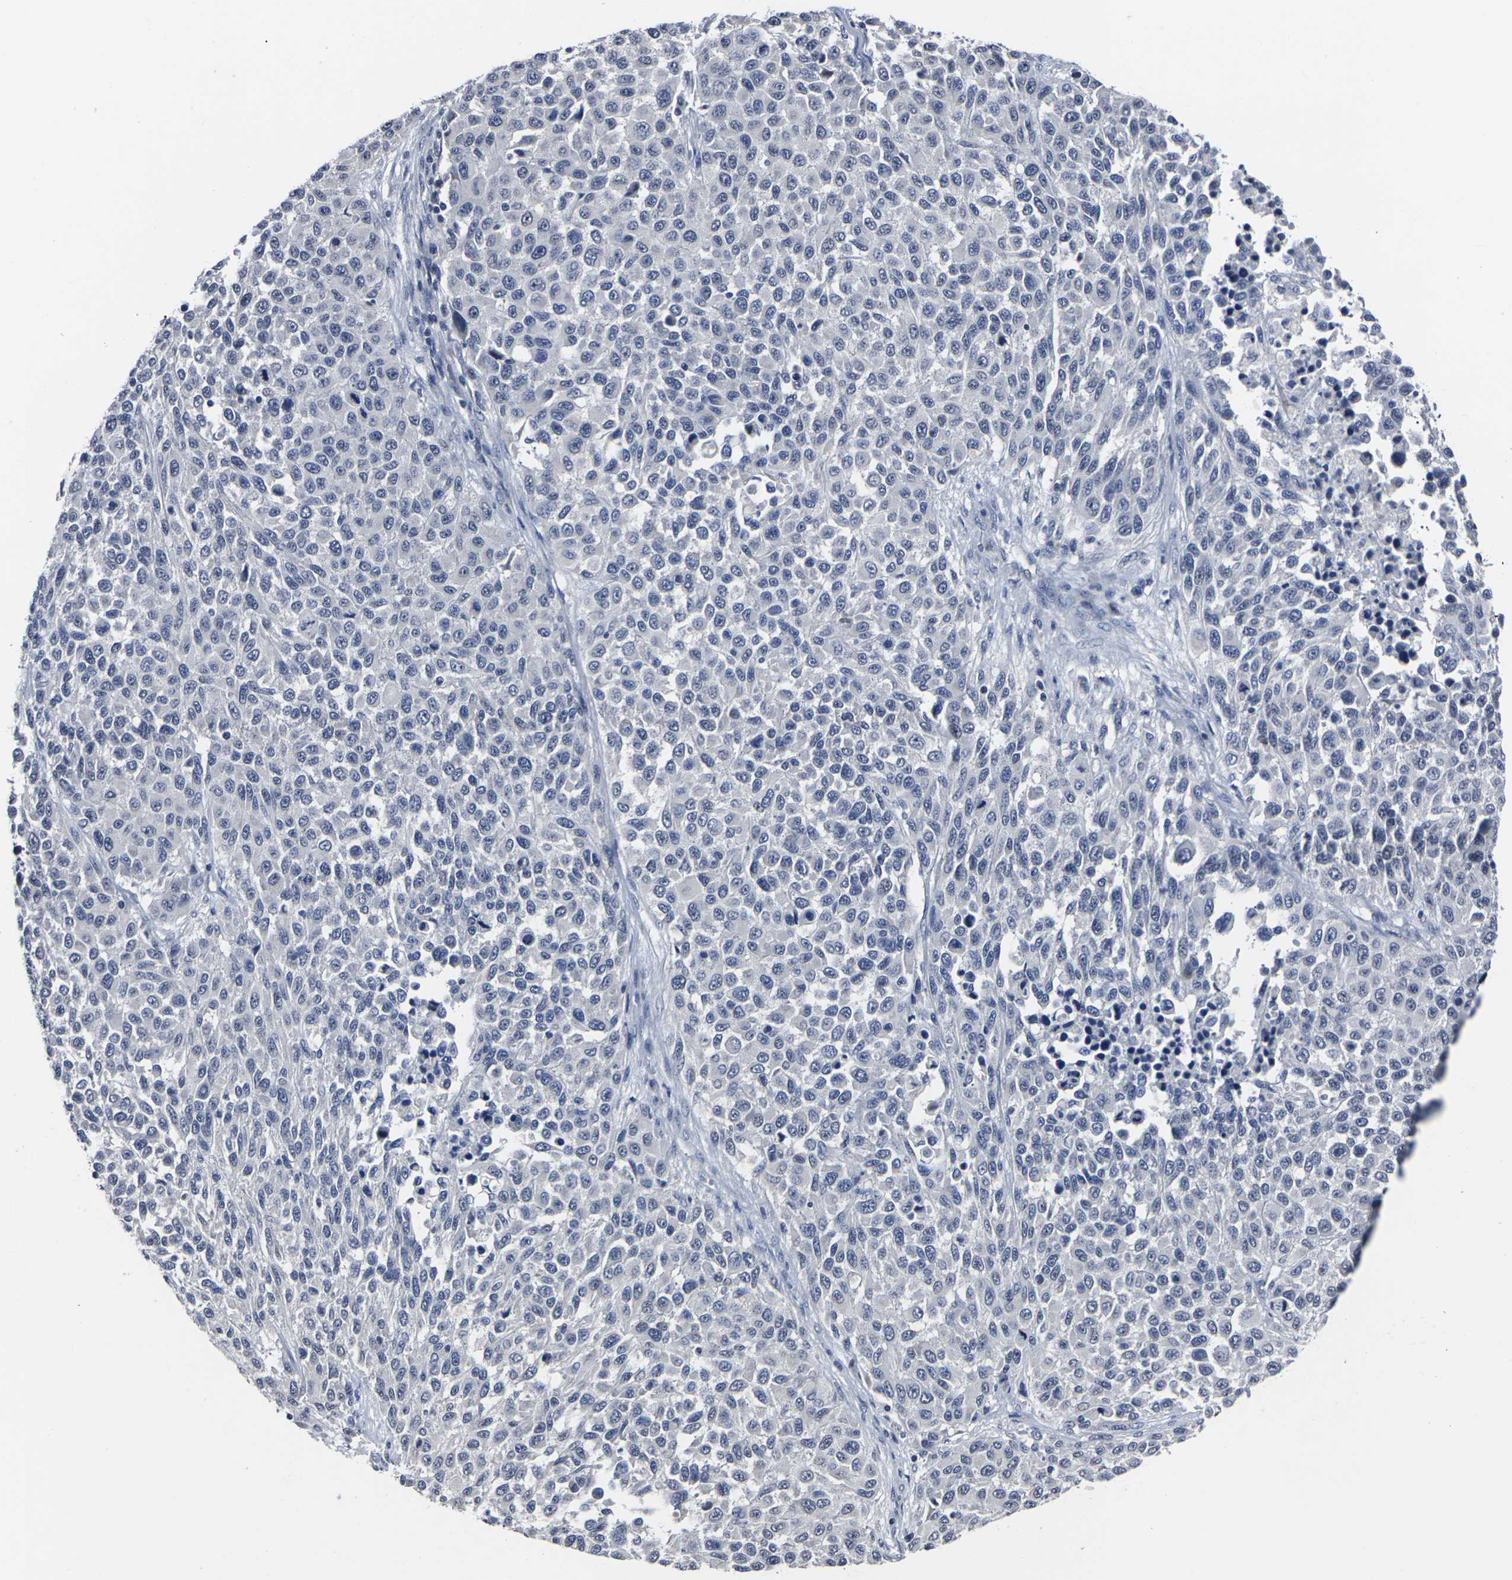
{"staining": {"intensity": "negative", "quantity": "none", "location": "none"}, "tissue": "melanoma", "cell_type": "Tumor cells", "image_type": "cancer", "snomed": [{"axis": "morphology", "description": "Malignant melanoma, Metastatic site"}, {"axis": "topography", "description": "Lymph node"}], "caption": "Tumor cells are negative for protein expression in human melanoma.", "gene": "MSANTD4", "patient": {"sex": "male", "age": 61}}